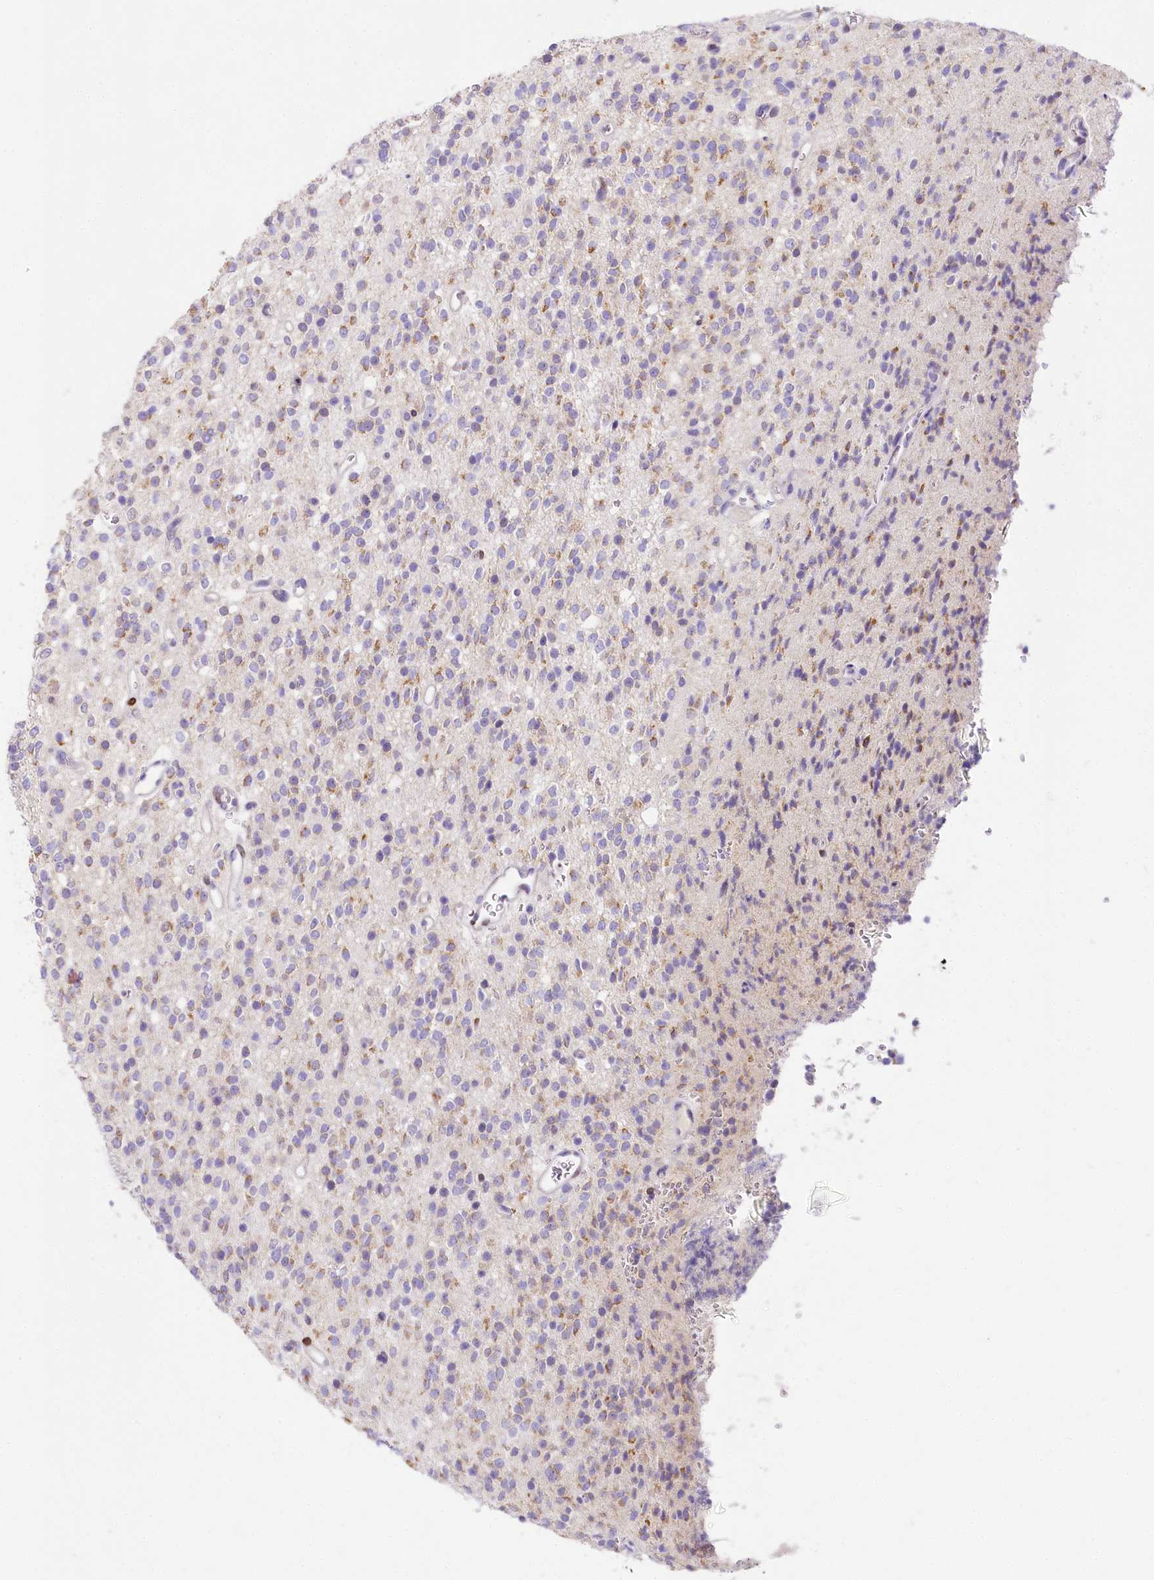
{"staining": {"intensity": "weak", "quantity": "<25%", "location": "cytoplasmic/membranous"}, "tissue": "glioma", "cell_type": "Tumor cells", "image_type": "cancer", "snomed": [{"axis": "morphology", "description": "Glioma, malignant, High grade"}, {"axis": "topography", "description": "Brain"}], "caption": "This is an immunohistochemistry (IHC) photomicrograph of human malignant high-grade glioma. There is no positivity in tumor cells.", "gene": "PPIP5K2", "patient": {"sex": "male", "age": 34}}